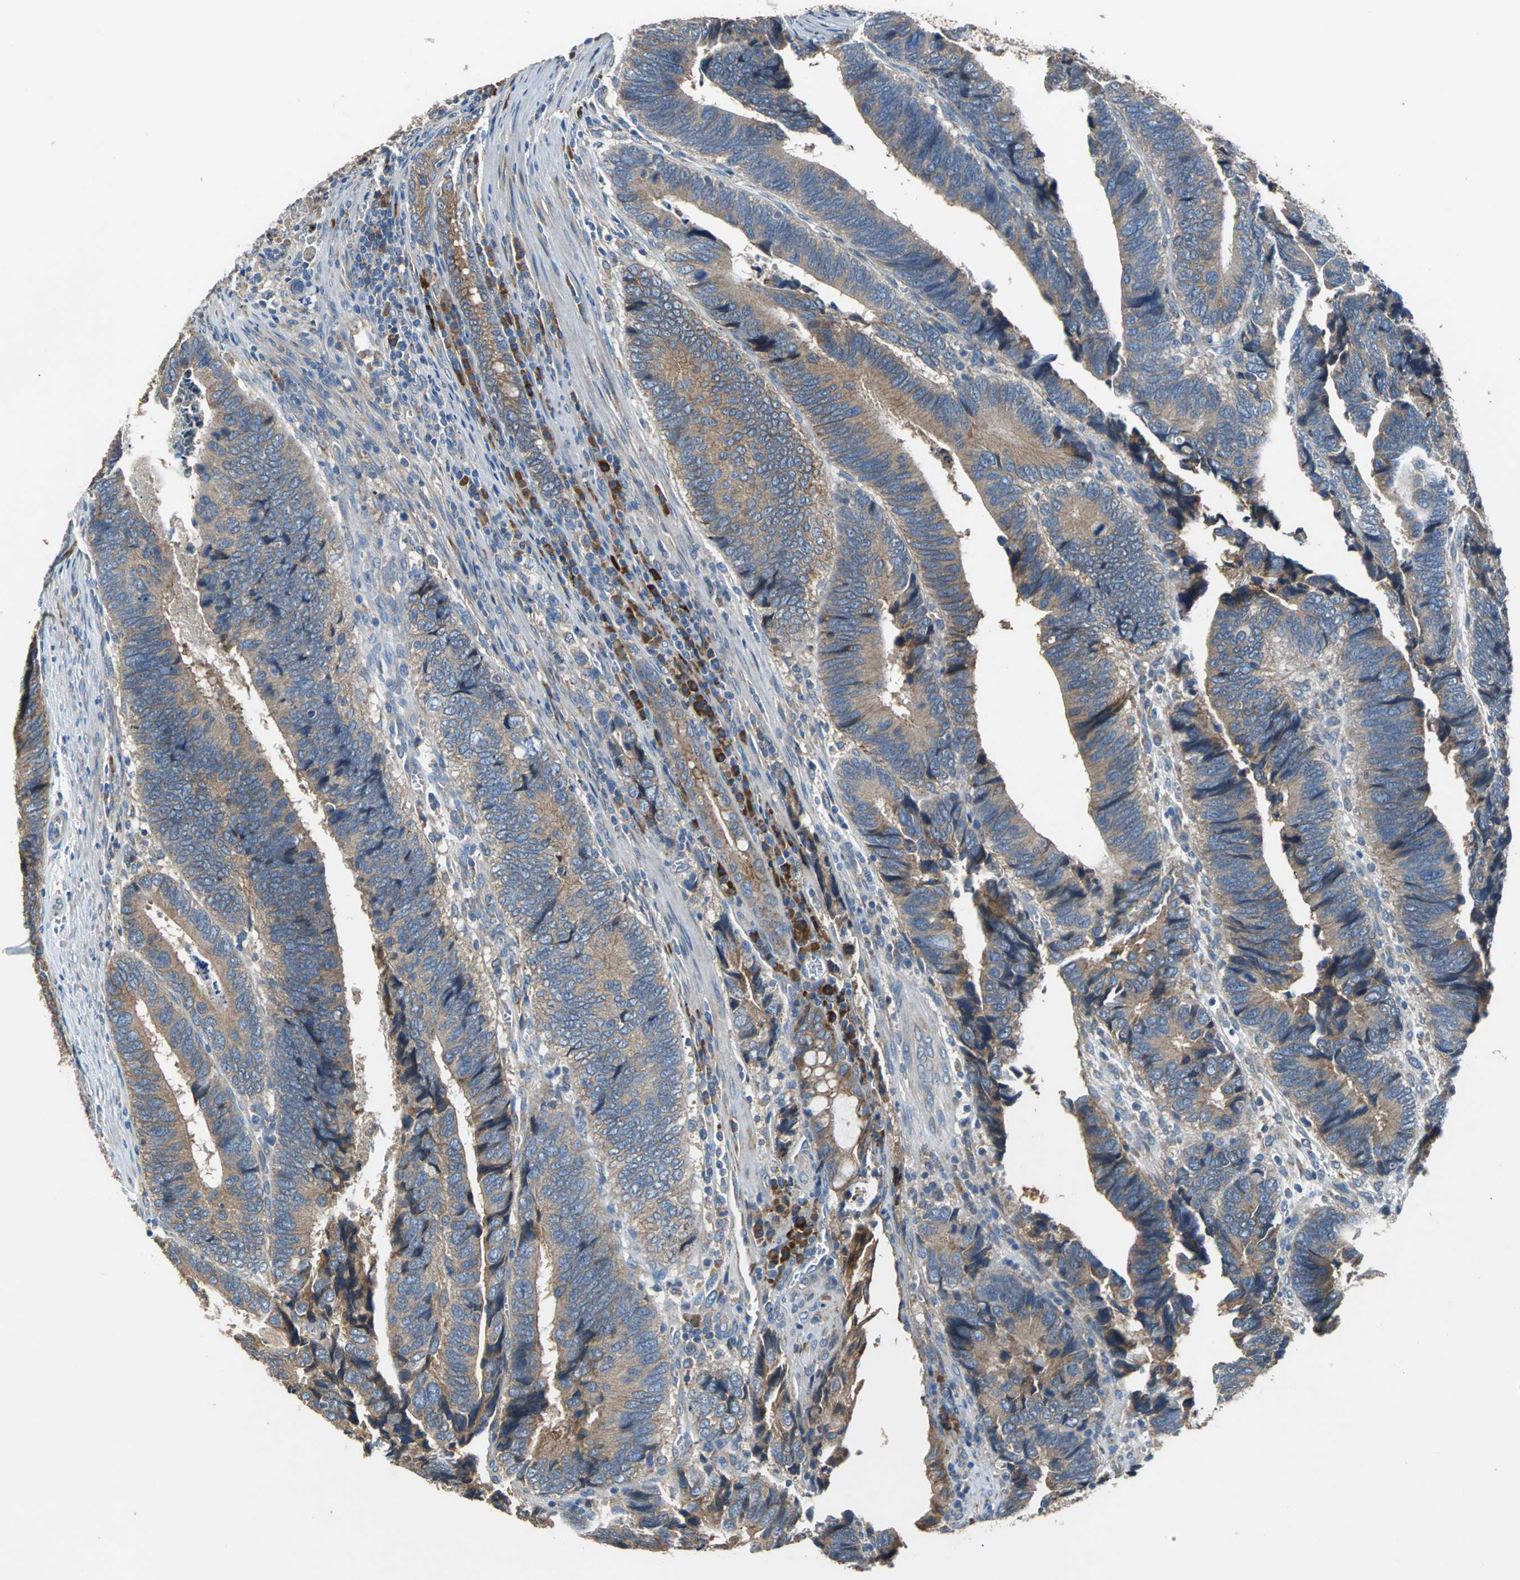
{"staining": {"intensity": "moderate", "quantity": ">75%", "location": "cytoplasmic/membranous"}, "tissue": "colorectal cancer", "cell_type": "Tumor cells", "image_type": "cancer", "snomed": [{"axis": "morphology", "description": "Adenocarcinoma, NOS"}, {"axis": "topography", "description": "Colon"}], "caption": "Human colorectal cancer stained with a brown dye shows moderate cytoplasmic/membranous positive expression in approximately >75% of tumor cells.", "gene": "HEPH", "patient": {"sex": "male", "age": 72}}